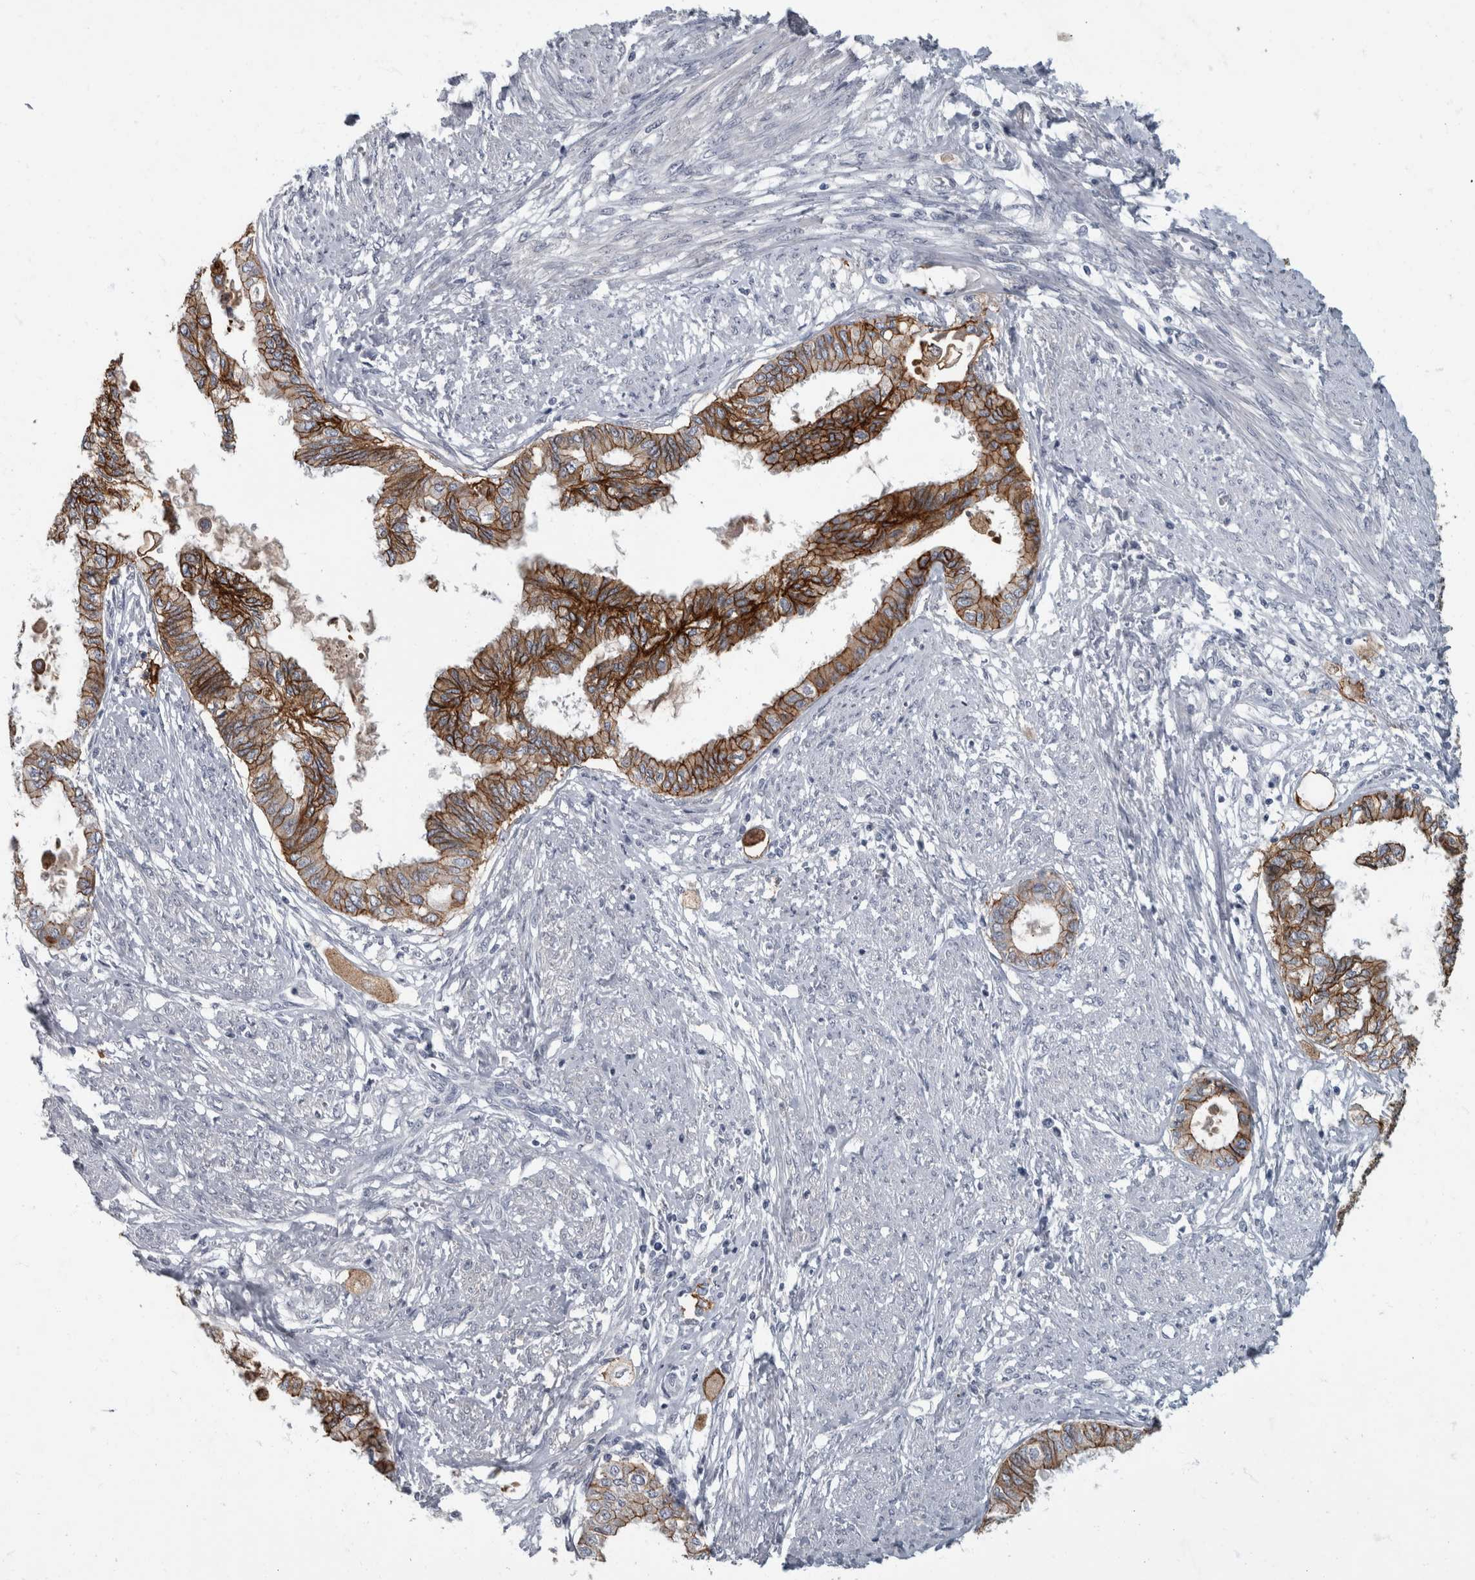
{"staining": {"intensity": "strong", "quantity": ">75%", "location": "cytoplasmic/membranous"}, "tissue": "cervical cancer", "cell_type": "Tumor cells", "image_type": "cancer", "snomed": [{"axis": "morphology", "description": "Normal tissue, NOS"}, {"axis": "morphology", "description": "Adenocarcinoma, NOS"}, {"axis": "topography", "description": "Cervix"}, {"axis": "topography", "description": "Endometrium"}], "caption": "High-power microscopy captured an IHC photomicrograph of adenocarcinoma (cervical), revealing strong cytoplasmic/membranous positivity in about >75% of tumor cells. The staining was performed using DAB (3,3'-diaminobenzidine), with brown indicating positive protein expression. Nuclei are stained blue with hematoxylin.", "gene": "DSG2", "patient": {"sex": "female", "age": 86}}